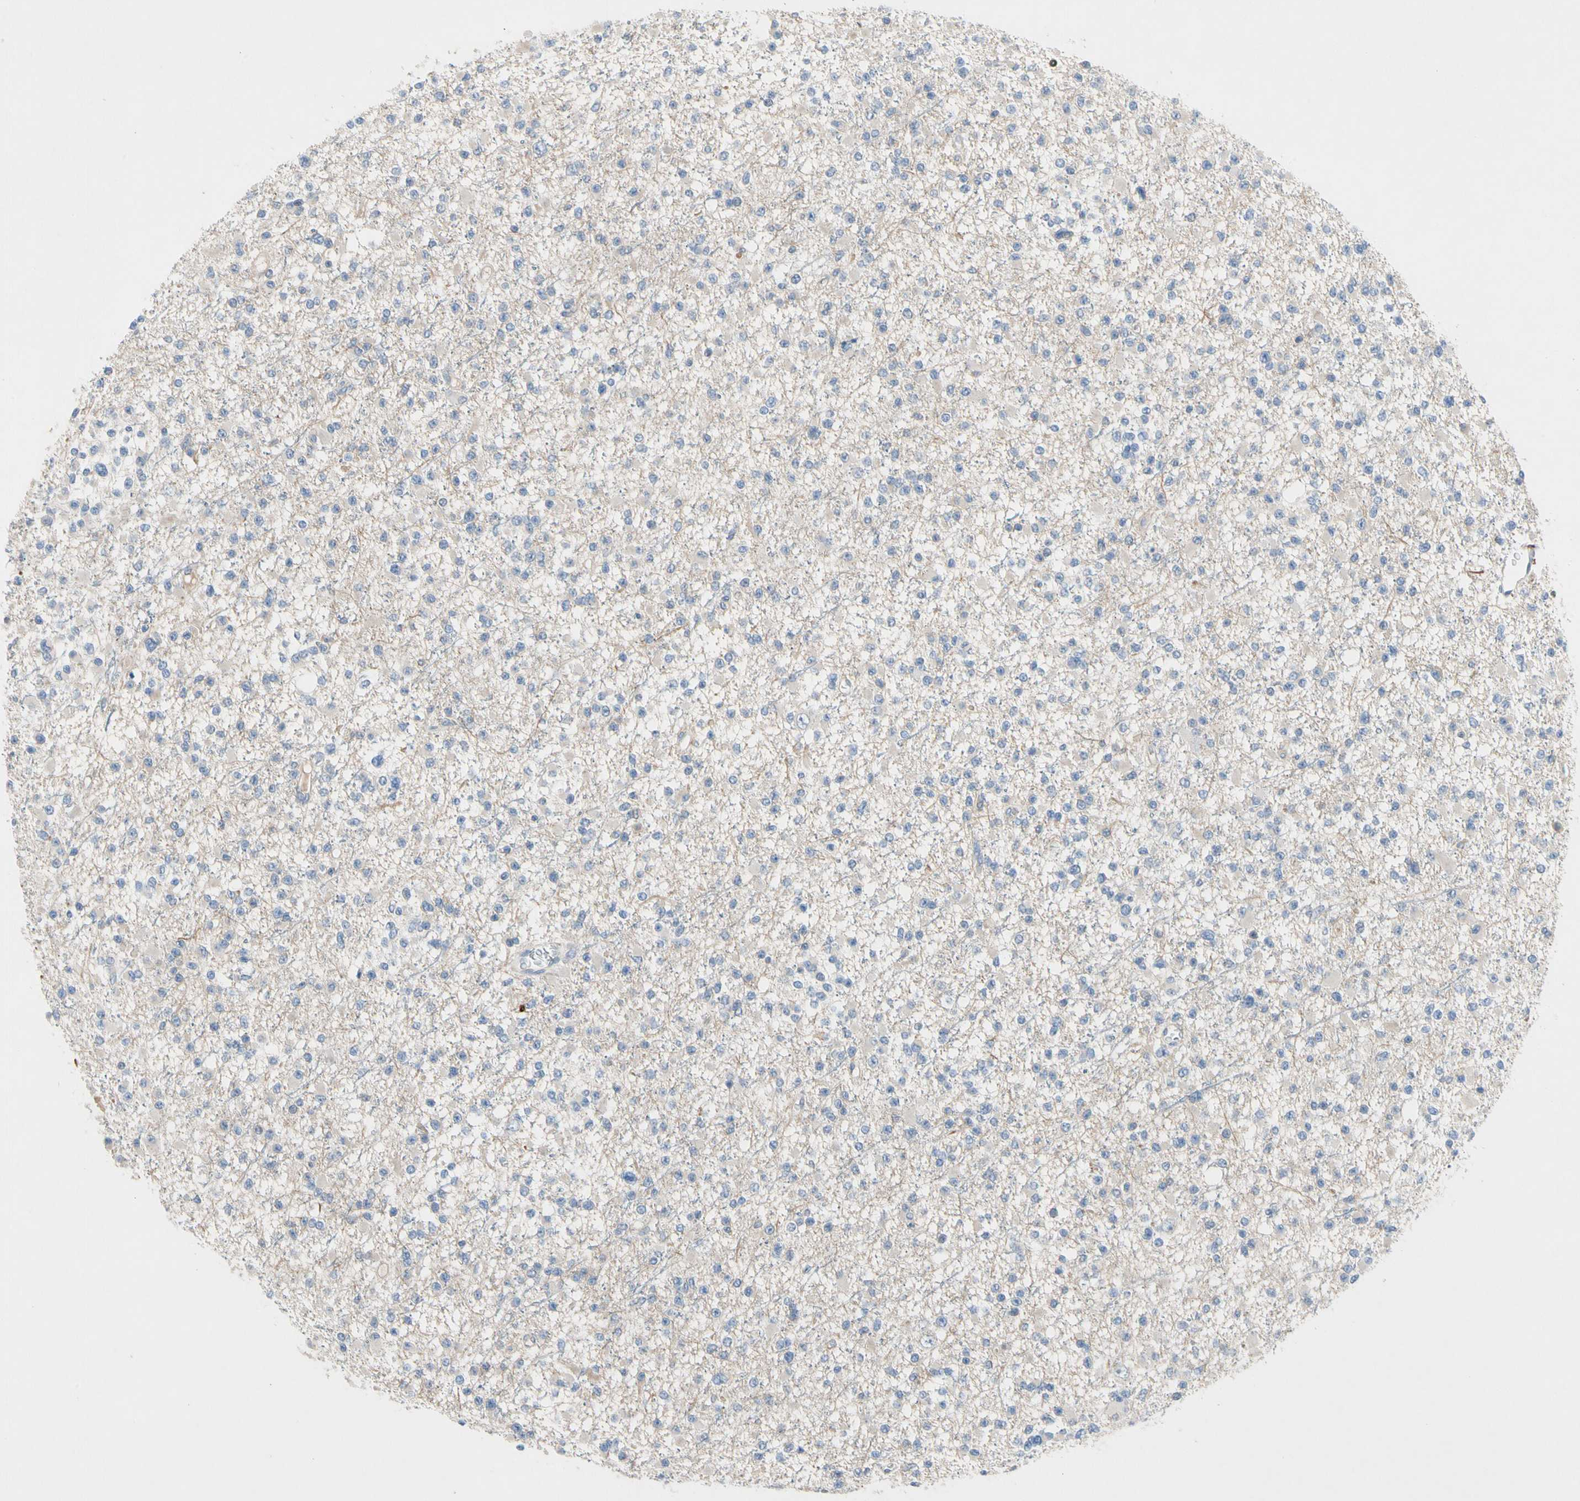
{"staining": {"intensity": "negative", "quantity": "none", "location": "none"}, "tissue": "glioma", "cell_type": "Tumor cells", "image_type": "cancer", "snomed": [{"axis": "morphology", "description": "Glioma, malignant, Low grade"}, {"axis": "topography", "description": "Brain"}], "caption": "IHC histopathology image of glioma stained for a protein (brown), which shows no positivity in tumor cells.", "gene": "GAS6", "patient": {"sex": "female", "age": 22}}